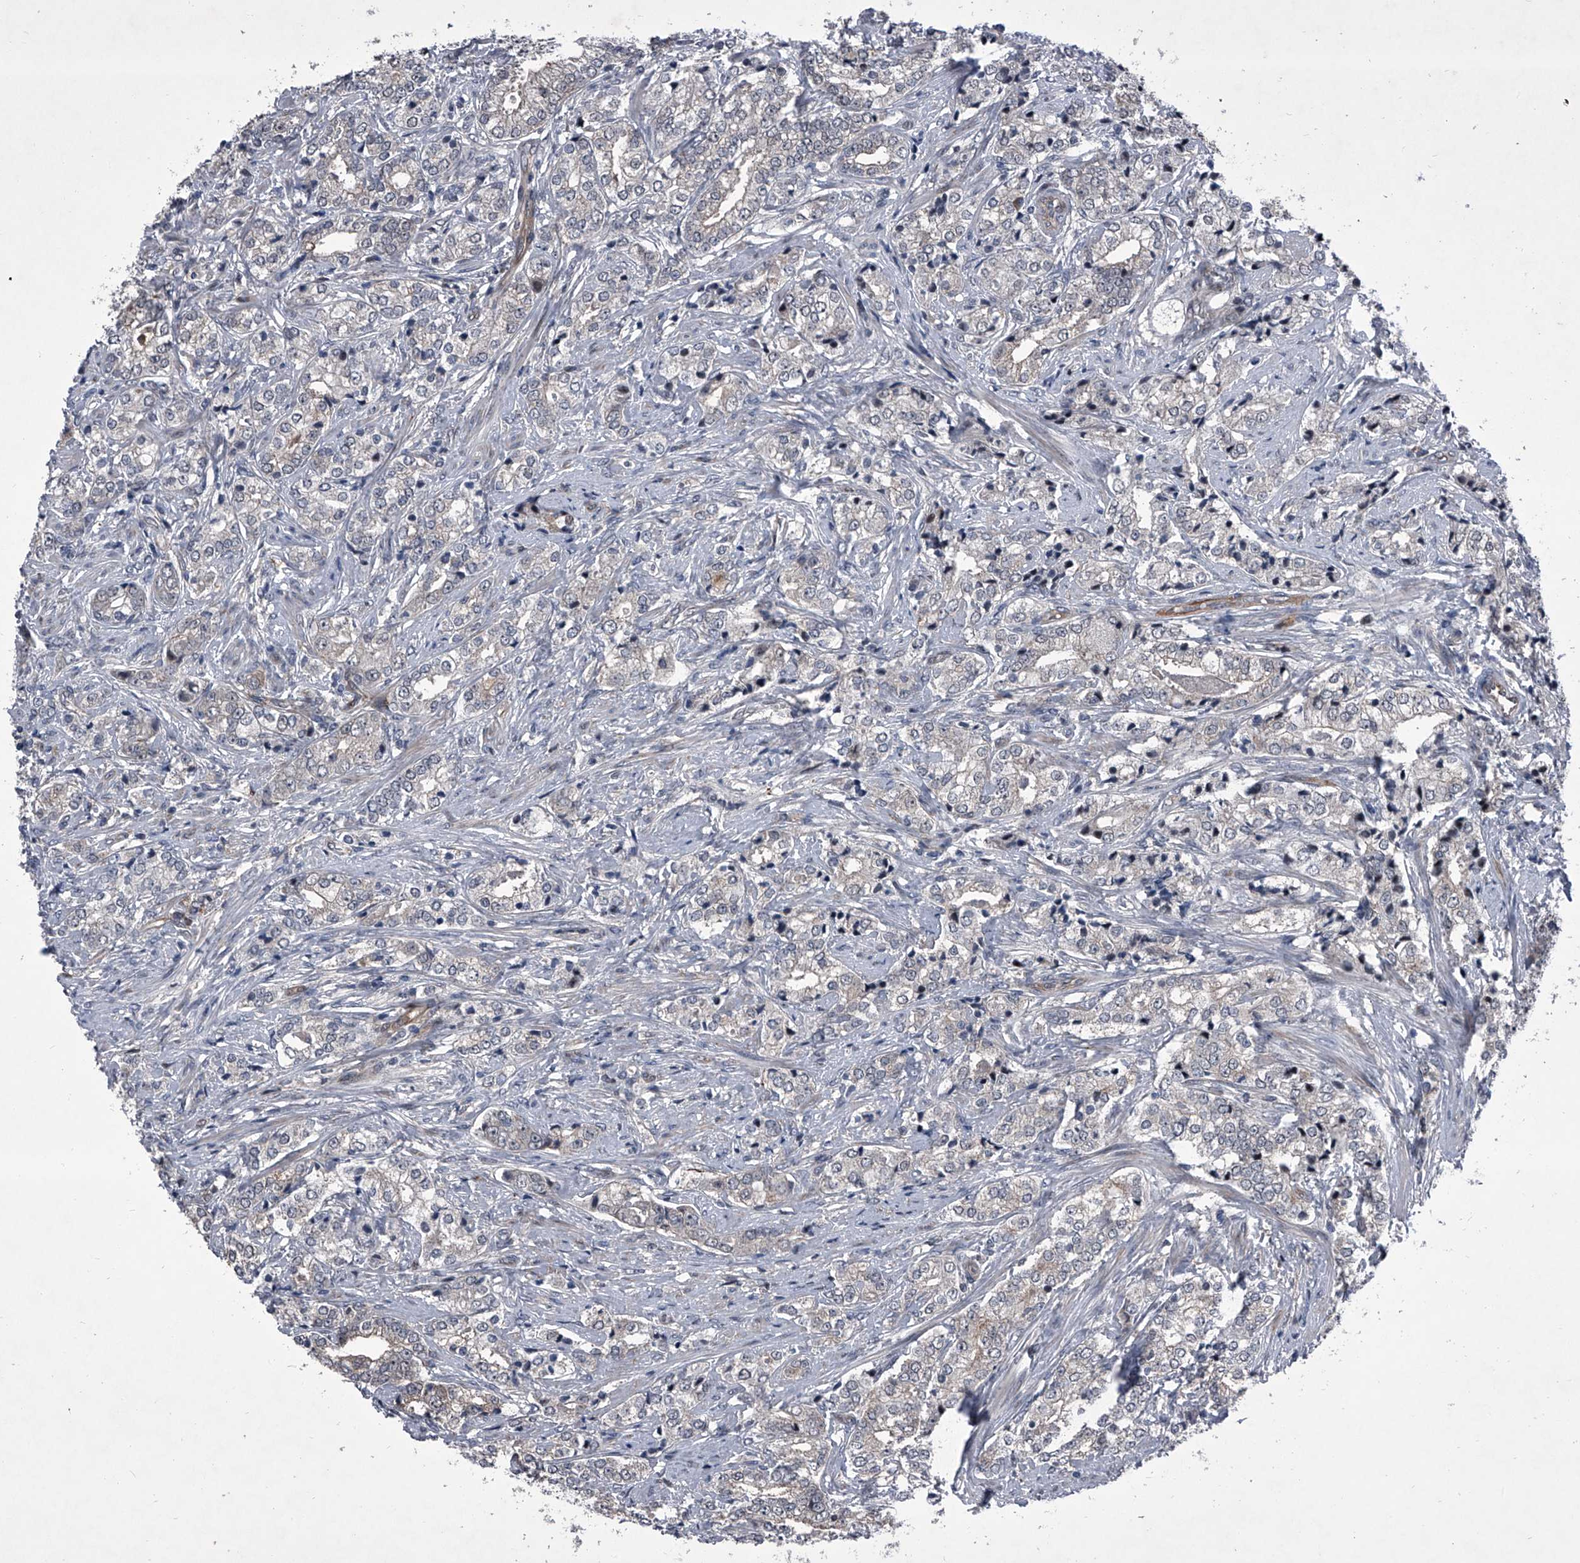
{"staining": {"intensity": "weak", "quantity": "<25%", "location": "cytoplasmic/membranous"}, "tissue": "prostate cancer", "cell_type": "Tumor cells", "image_type": "cancer", "snomed": [{"axis": "morphology", "description": "Adenocarcinoma, High grade"}, {"axis": "topography", "description": "Prostate"}], "caption": "The IHC micrograph has no significant expression in tumor cells of prostate cancer (high-grade adenocarcinoma) tissue. (DAB (3,3'-diaminobenzidine) IHC visualized using brightfield microscopy, high magnification).", "gene": "ELK4", "patient": {"sex": "male", "age": 69}}